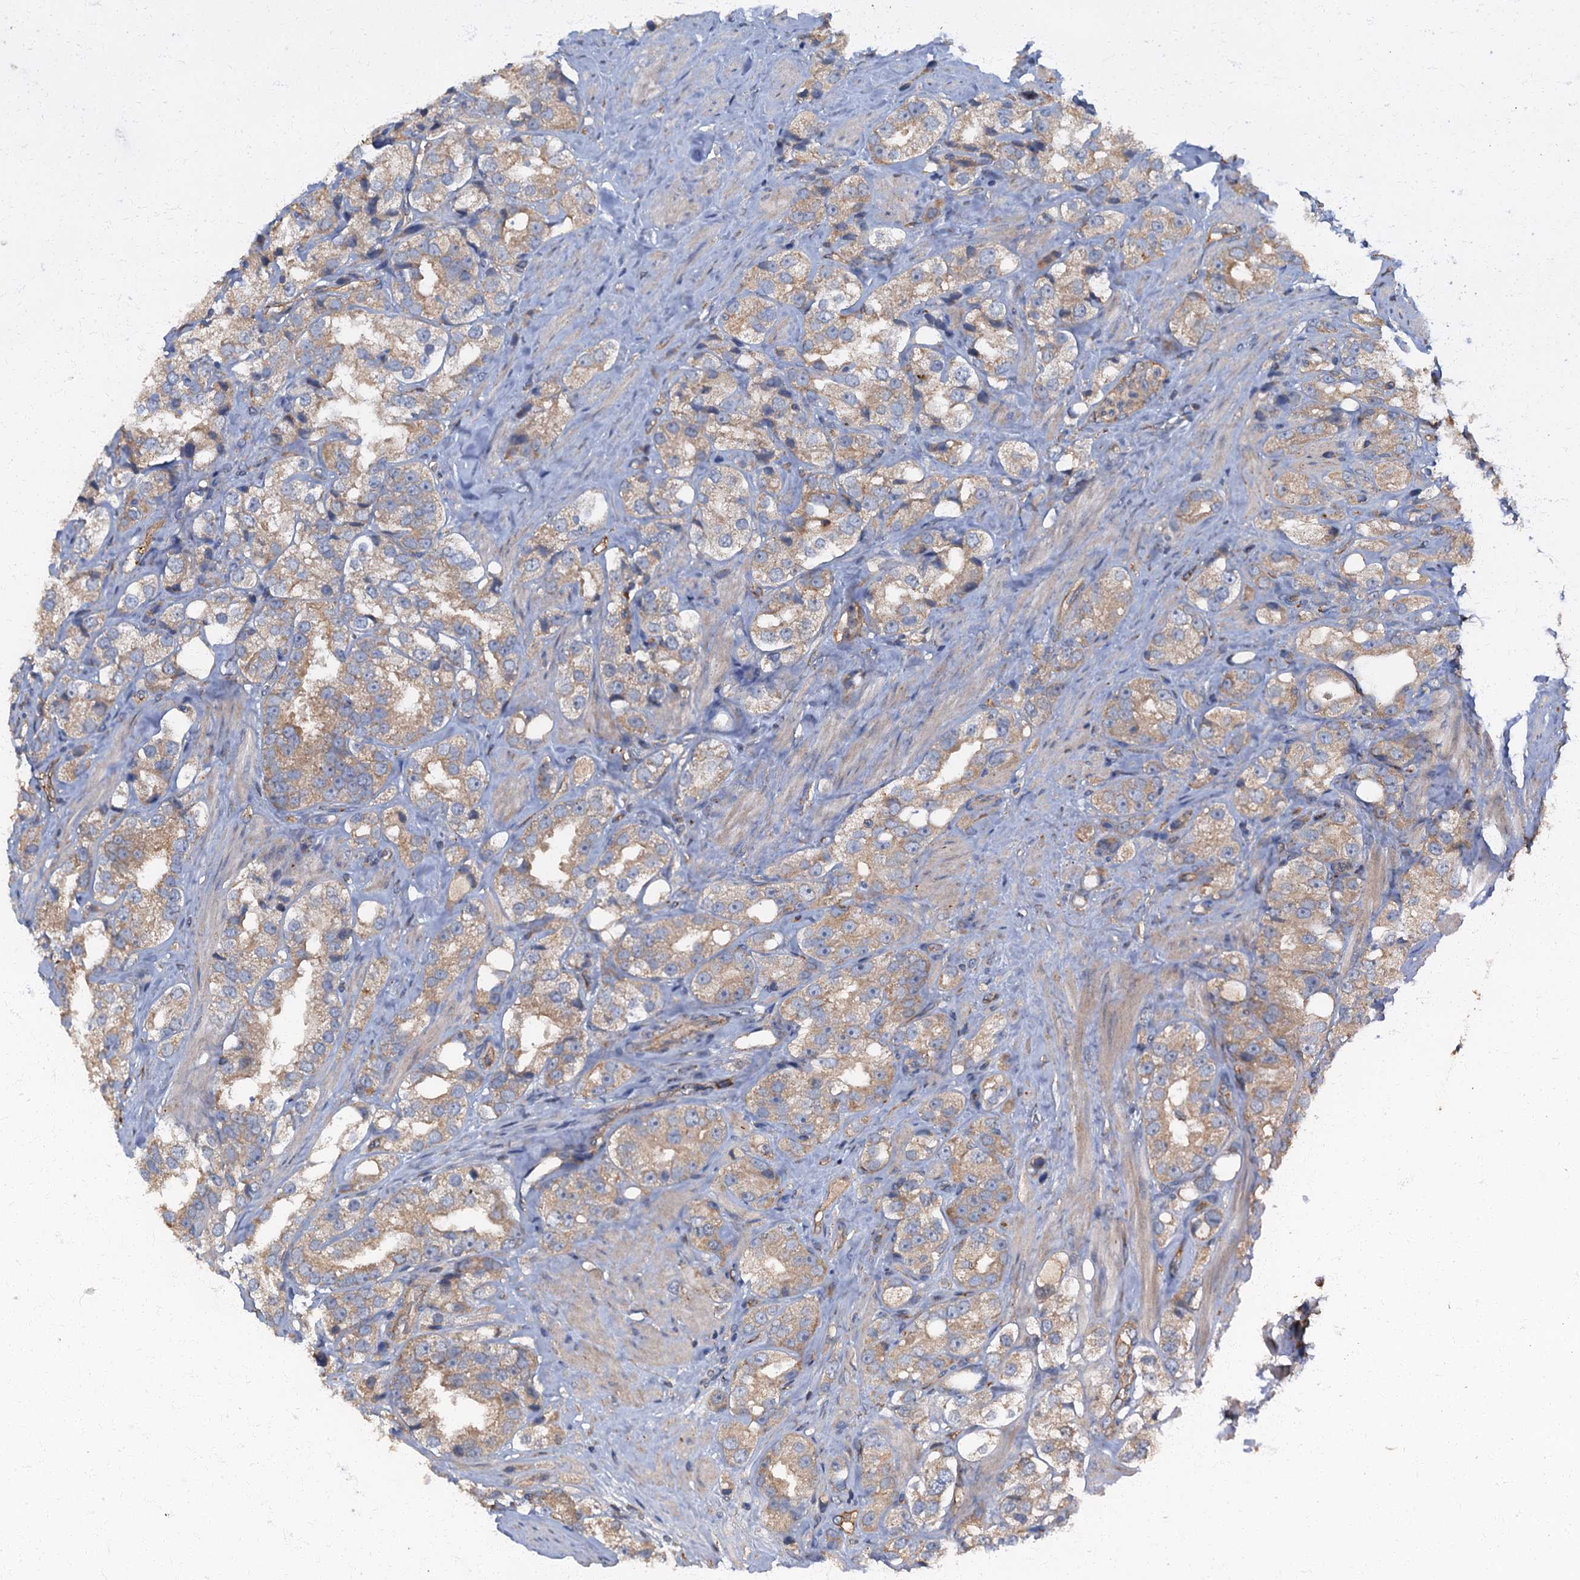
{"staining": {"intensity": "weak", "quantity": ">75%", "location": "cytoplasmic/membranous"}, "tissue": "prostate cancer", "cell_type": "Tumor cells", "image_type": "cancer", "snomed": [{"axis": "morphology", "description": "Adenocarcinoma, NOS"}, {"axis": "topography", "description": "Prostate"}], "caption": "Protein positivity by IHC displays weak cytoplasmic/membranous expression in about >75% of tumor cells in prostate cancer.", "gene": "ARL11", "patient": {"sex": "male", "age": 79}}